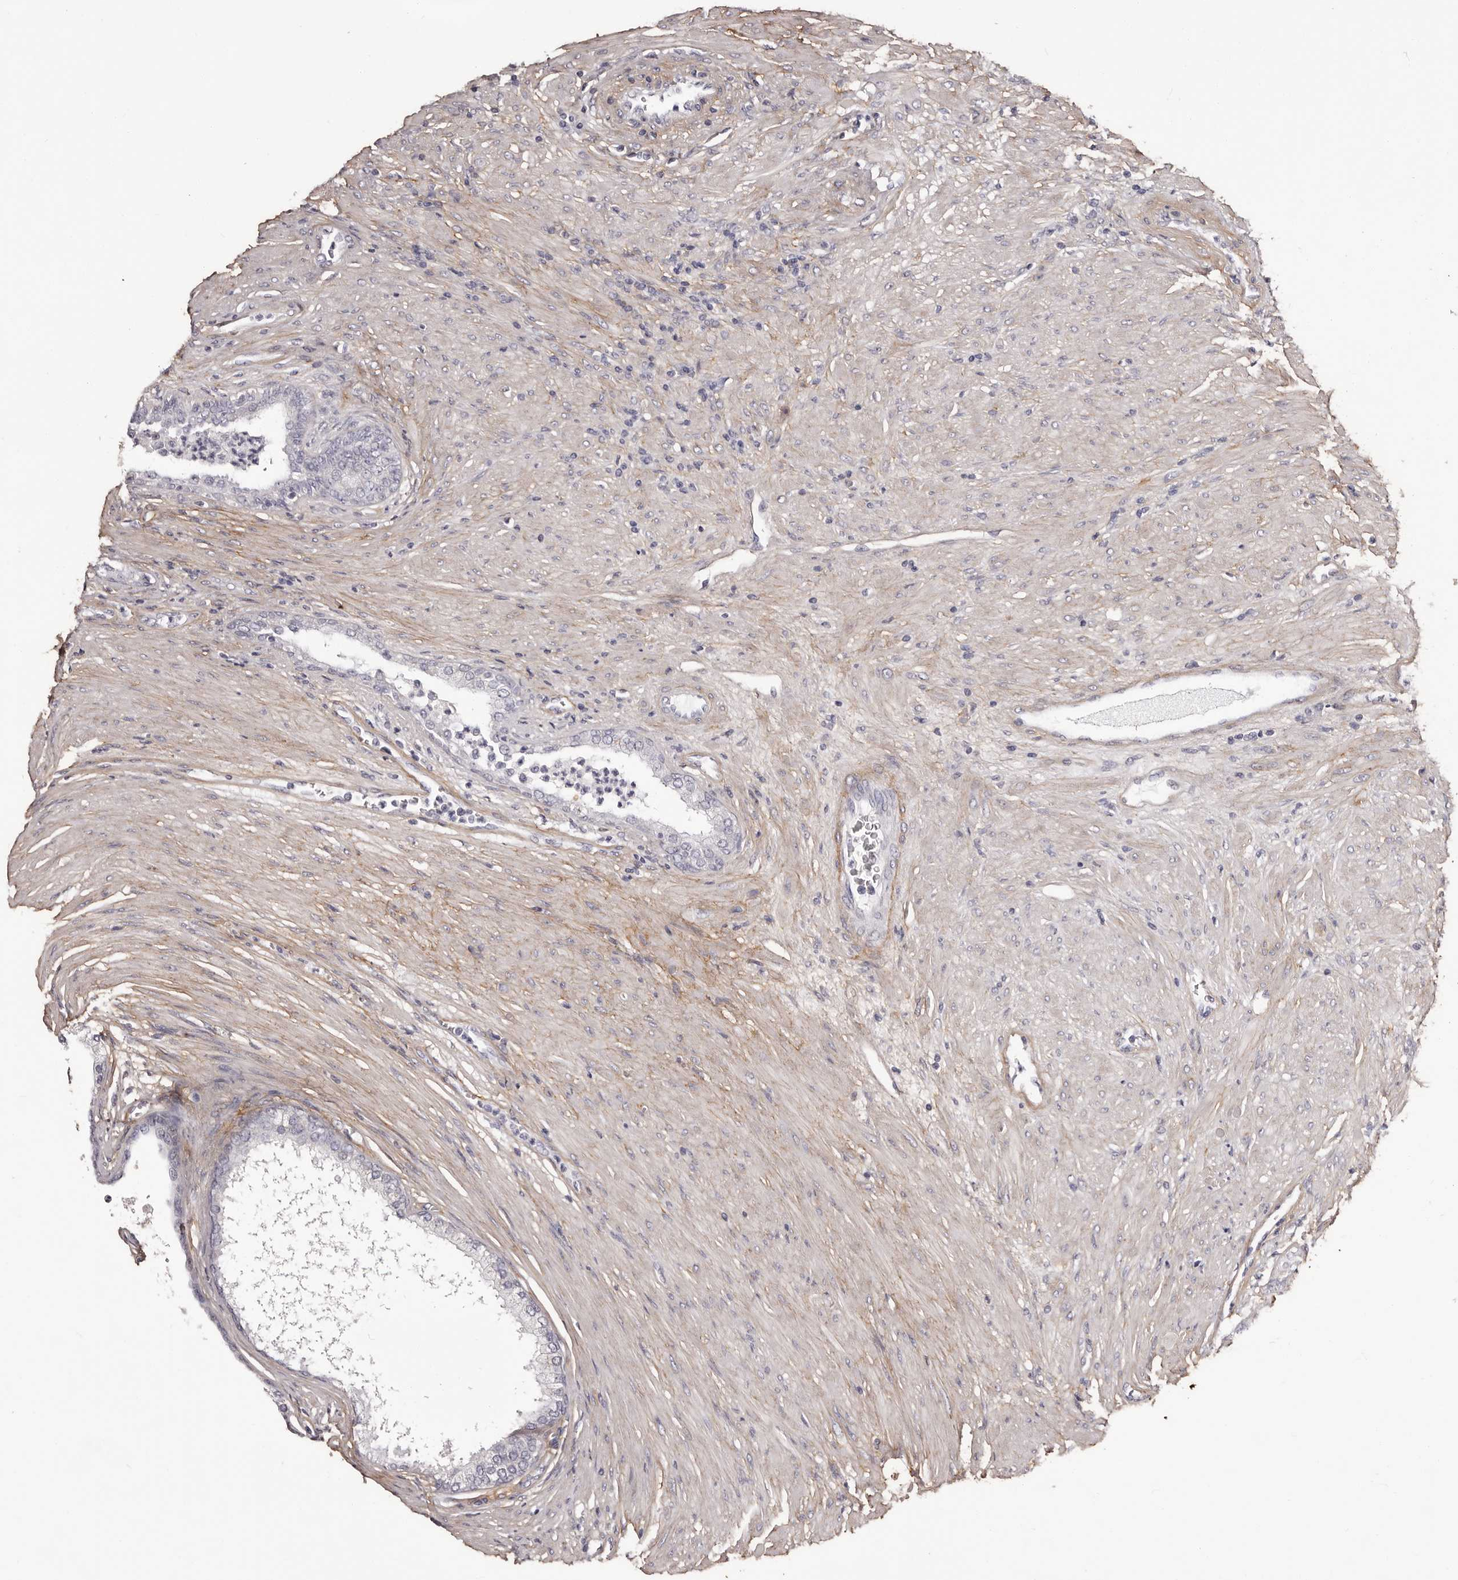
{"staining": {"intensity": "negative", "quantity": "none", "location": "none"}, "tissue": "prostate cancer", "cell_type": "Tumor cells", "image_type": "cancer", "snomed": [{"axis": "morphology", "description": "Normal tissue, NOS"}, {"axis": "morphology", "description": "Adenocarcinoma, Low grade"}, {"axis": "topography", "description": "Prostate"}, {"axis": "topography", "description": "Peripheral nerve tissue"}], "caption": "Immunohistochemical staining of prostate low-grade adenocarcinoma displays no significant expression in tumor cells.", "gene": "COL6A1", "patient": {"sex": "male", "age": 71}}